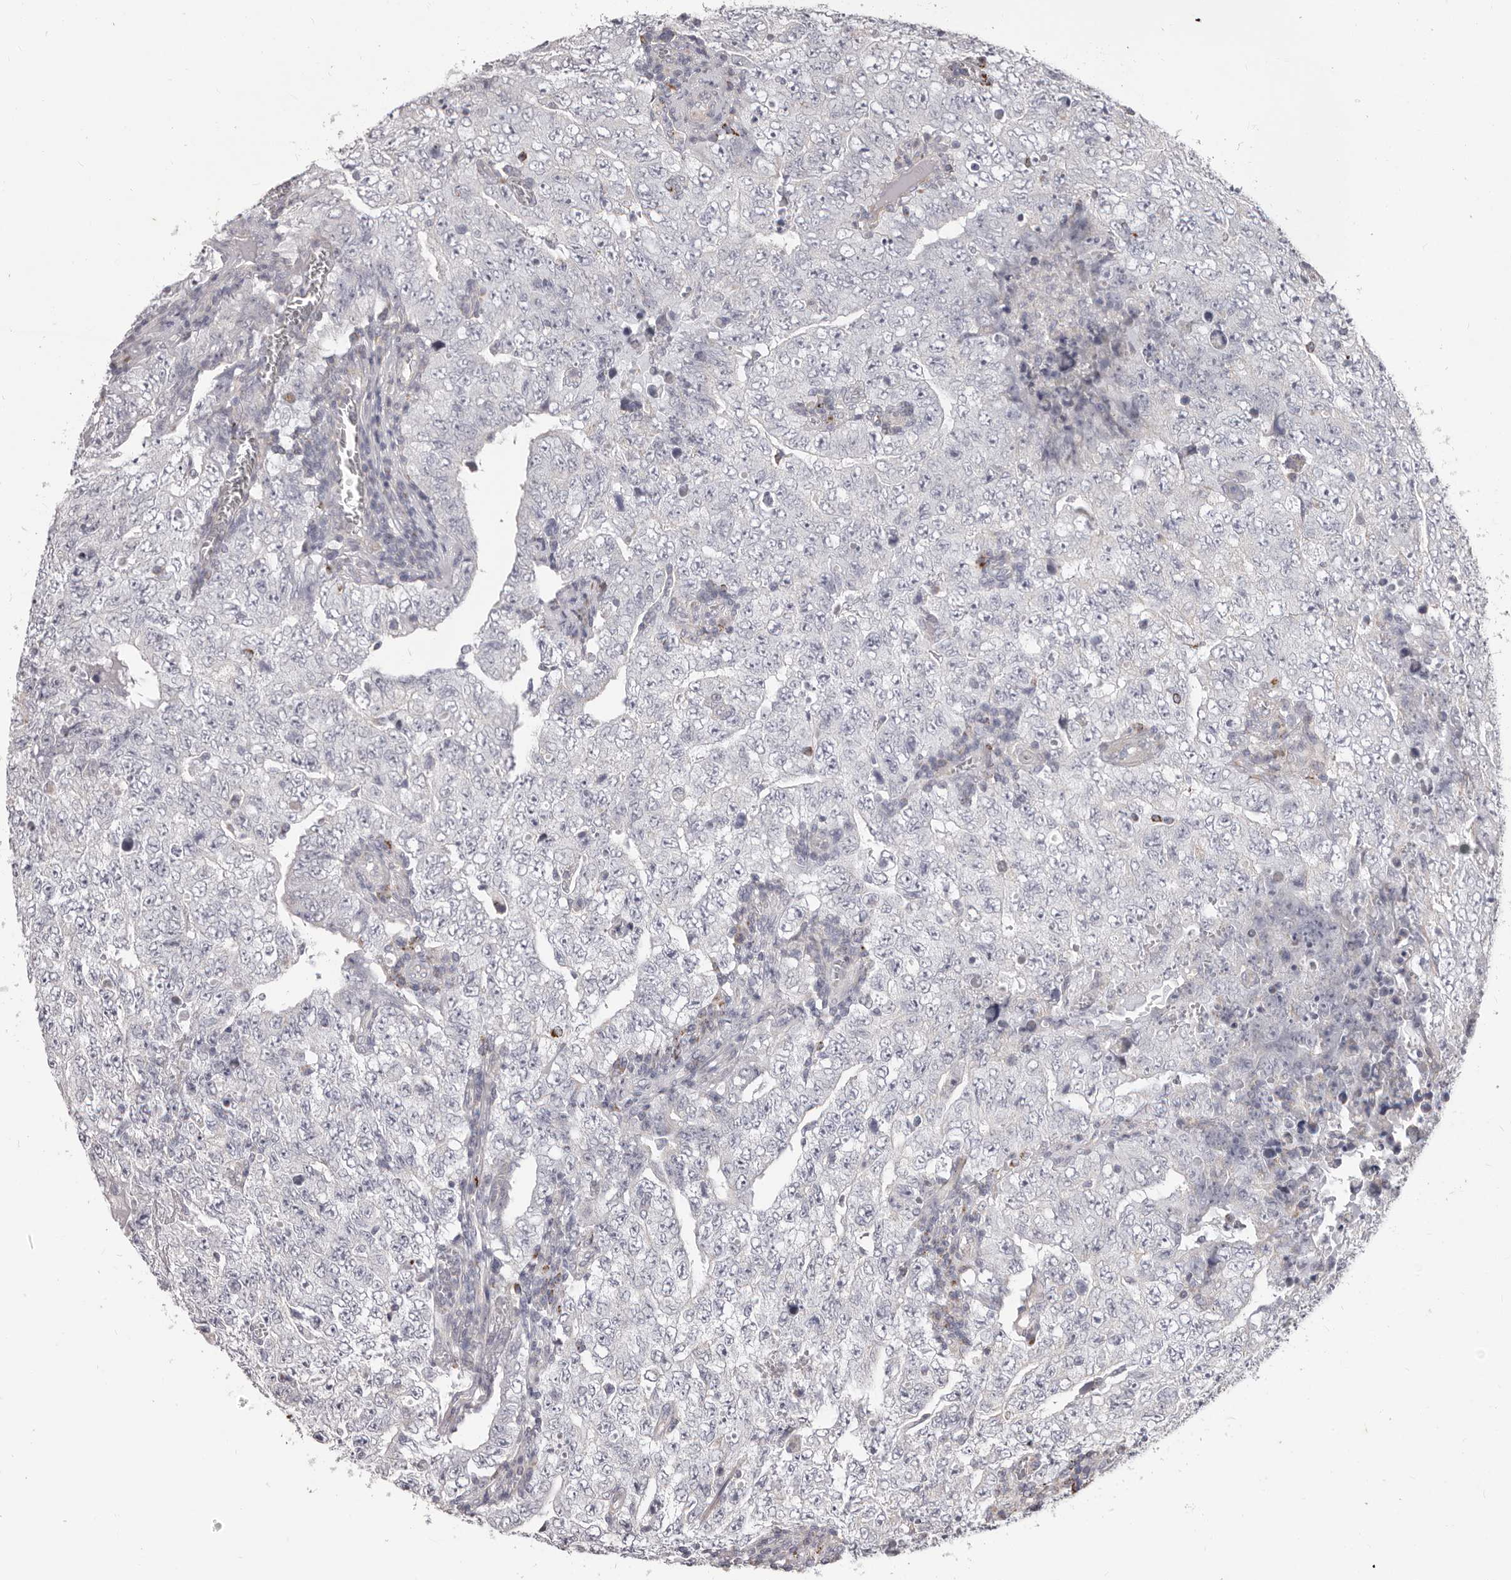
{"staining": {"intensity": "negative", "quantity": "none", "location": "none"}, "tissue": "testis cancer", "cell_type": "Tumor cells", "image_type": "cancer", "snomed": [{"axis": "morphology", "description": "Carcinoma, Embryonal, NOS"}, {"axis": "topography", "description": "Testis"}], "caption": "Immunohistochemistry (IHC) histopathology image of neoplastic tissue: testis embryonal carcinoma stained with DAB (3,3'-diaminobenzidine) displays no significant protein staining in tumor cells.", "gene": "PRMT2", "patient": {"sex": "male", "age": 26}}